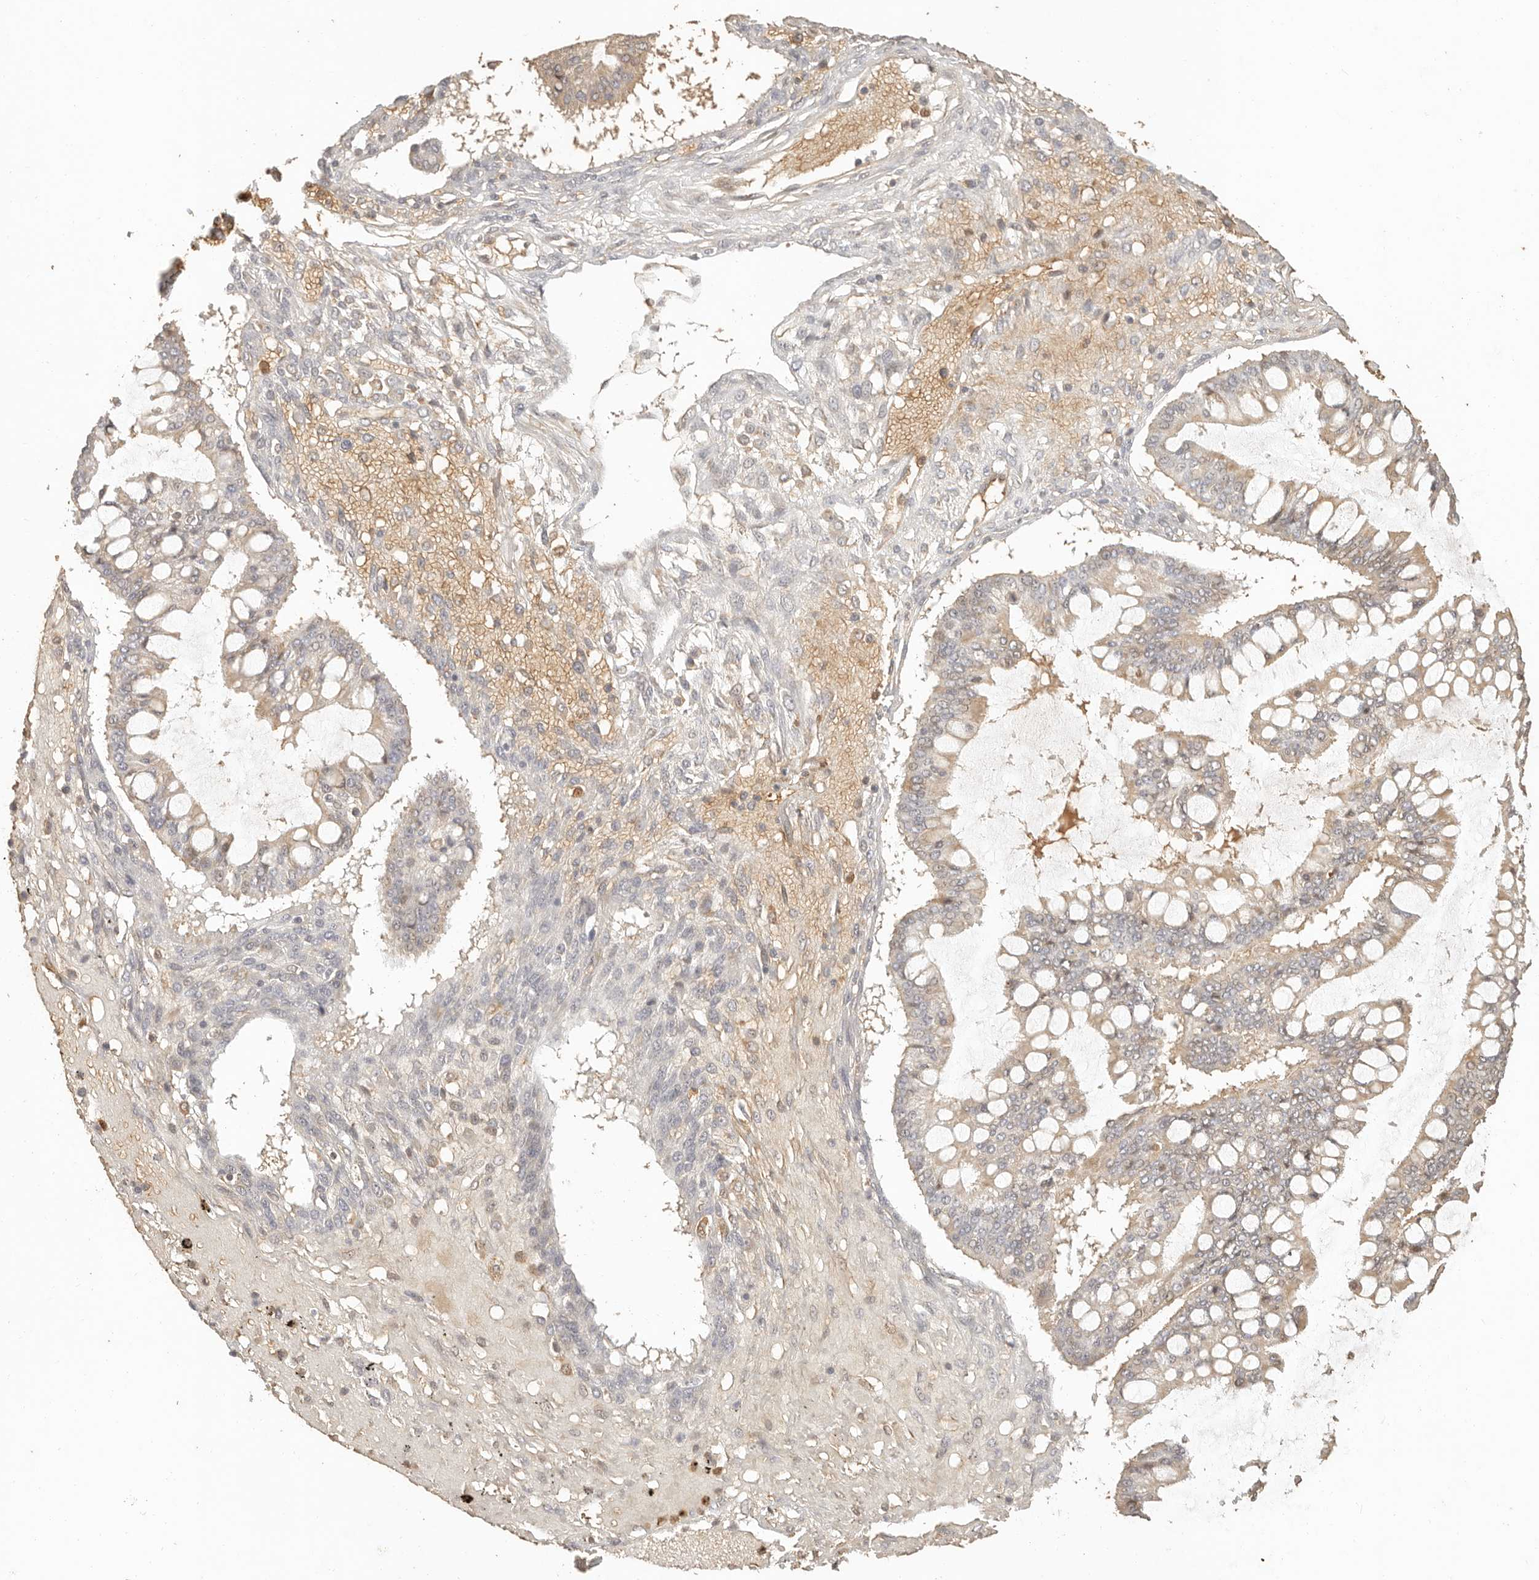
{"staining": {"intensity": "weak", "quantity": "<25%", "location": "cytoplasmic/membranous"}, "tissue": "ovarian cancer", "cell_type": "Tumor cells", "image_type": "cancer", "snomed": [{"axis": "morphology", "description": "Cystadenocarcinoma, mucinous, NOS"}, {"axis": "topography", "description": "Ovary"}], "caption": "Ovarian cancer (mucinous cystadenocarcinoma) was stained to show a protein in brown. There is no significant positivity in tumor cells.", "gene": "INTS11", "patient": {"sex": "female", "age": 73}}